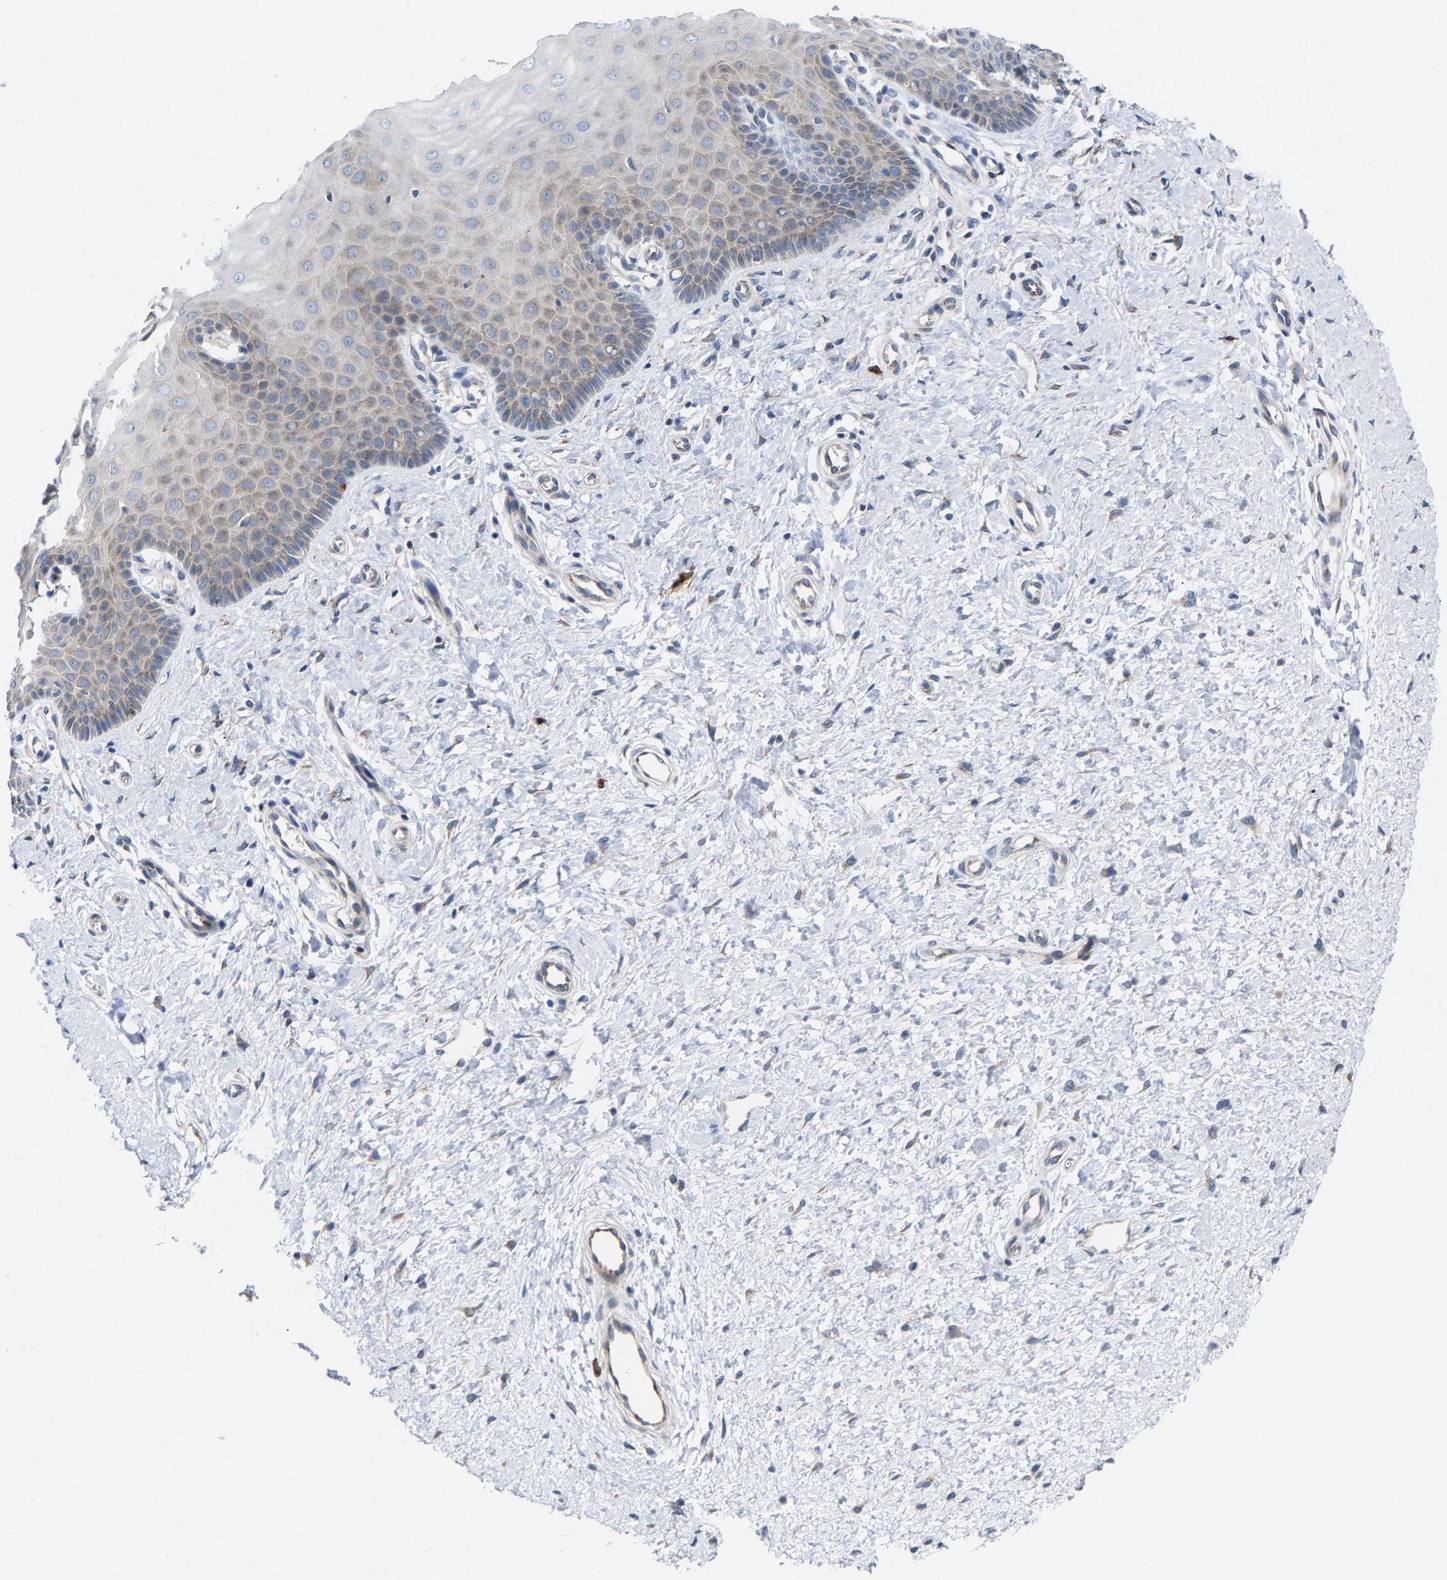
{"staining": {"intensity": "weak", "quantity": "<25%", "location": "cytoplasmic/membranous"}, "tissue": "cervix", "cell_type": "Squamous epithelial cells", "image_type": "normal", "snomed": [{"axis": "morphology", "description": "Normal tissue, NOS"}, {"axis": "topography", "description": "Cervix"}], "caption": "High power microscopy image of an immunohistochemistry photomicrograph of benign cervix, revealing no significant expression in squamous epithelial cells.", "gene": "PPP1R15A", "patient": {"sex": "female", "age": 55}}